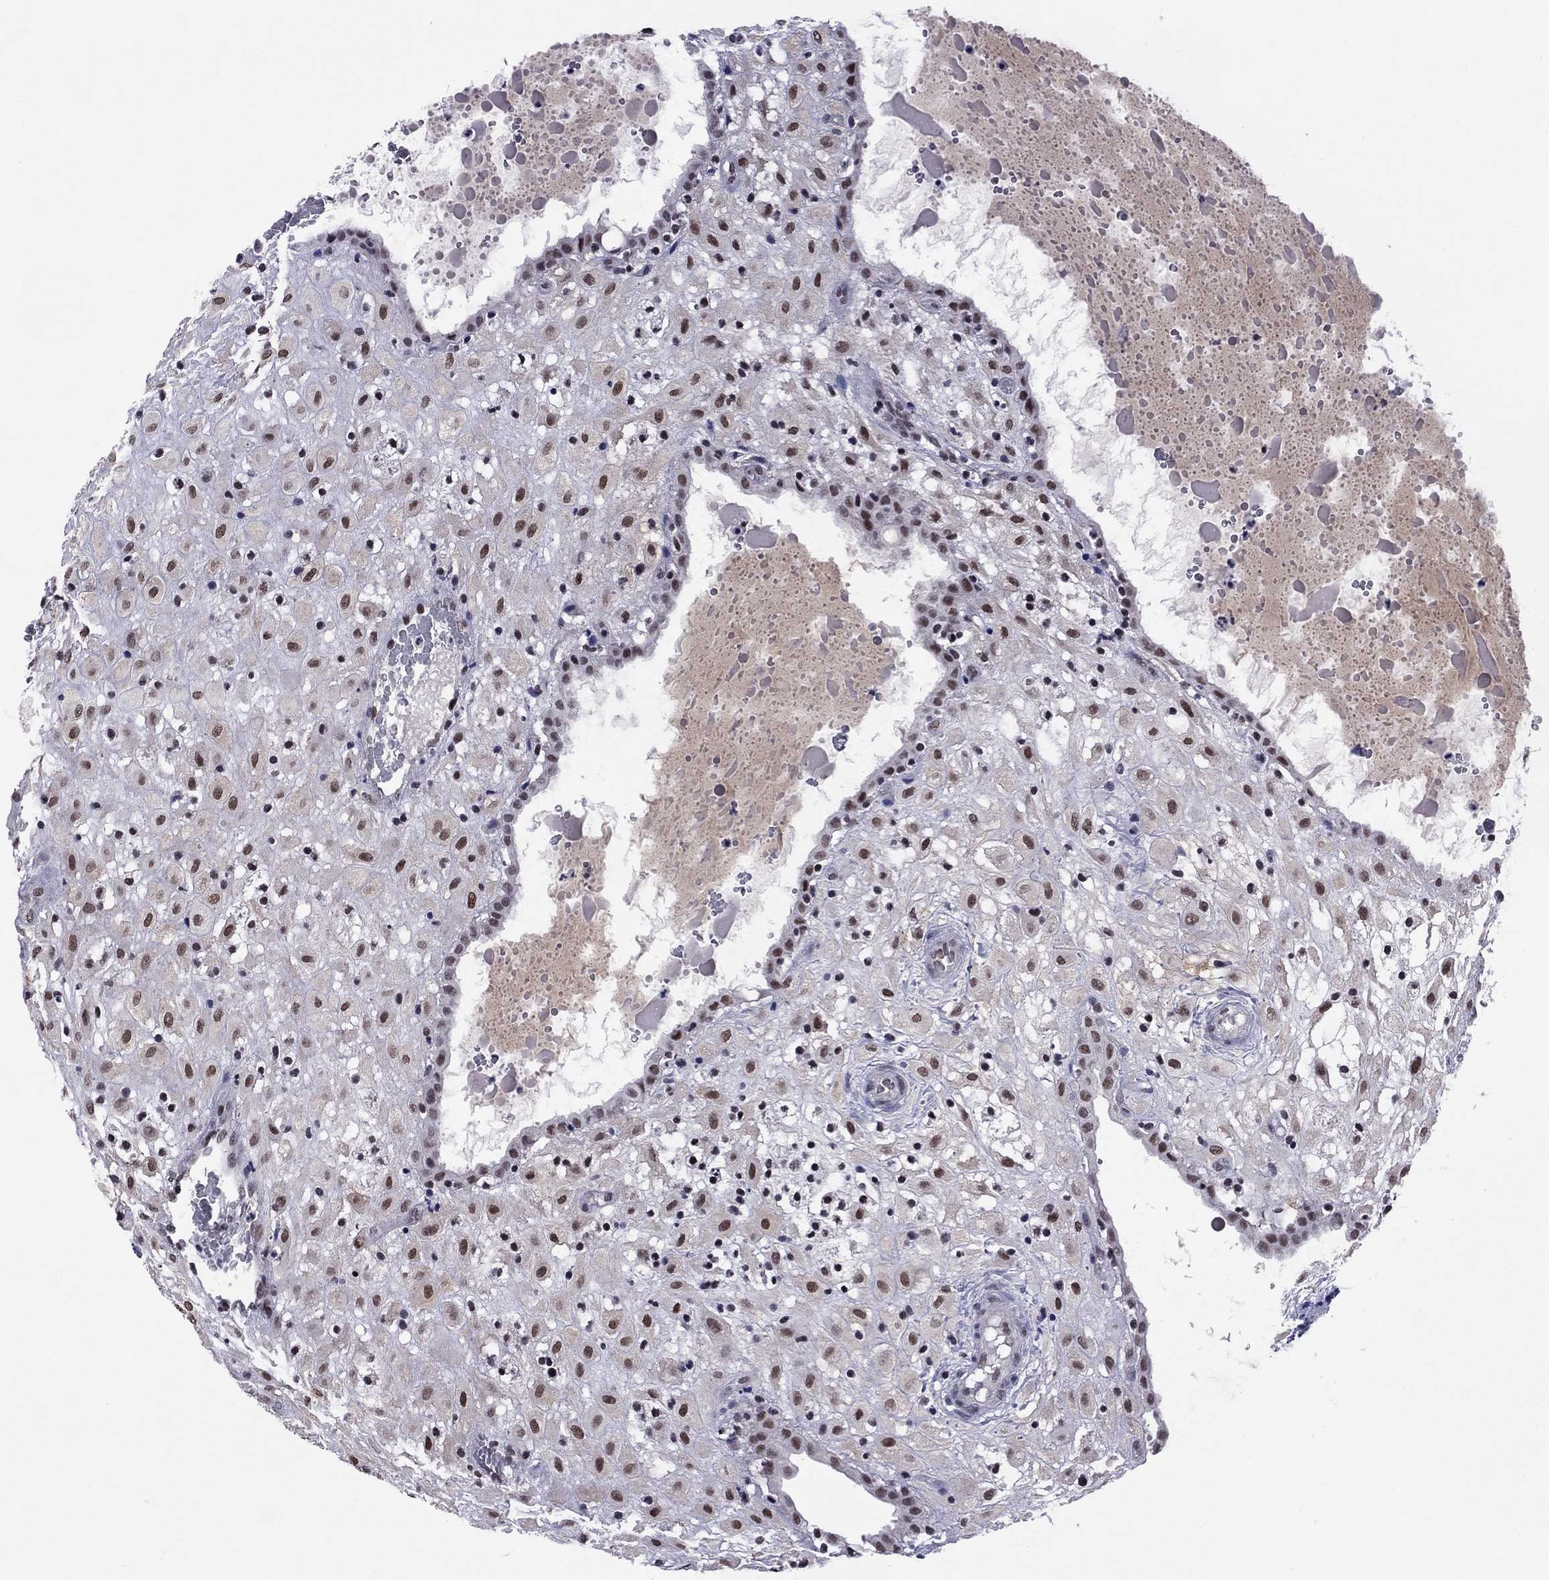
{"staining": {"intensity": "strong", "quantity": ">75%", "location": "nuclear"}, "tissue": "placenta", "cell_type": "Decidual cells", "image_type": "normal", "snomed": [{"axis": "morphology", "description": "Normal tissue, NOS"}, {"axis": "topography", "description": "Placenta"}], "caption": "Protein expression by immunohistochemistry reveals strong nuclear expression in about >75% of decidual cells in normal placenta. Immunohistochemistry (ihc) stains the protein of interest in brown and the nuclei are stained blue.", "gene": "TAF9", "patient": {"sex": "female", "age": 24}}